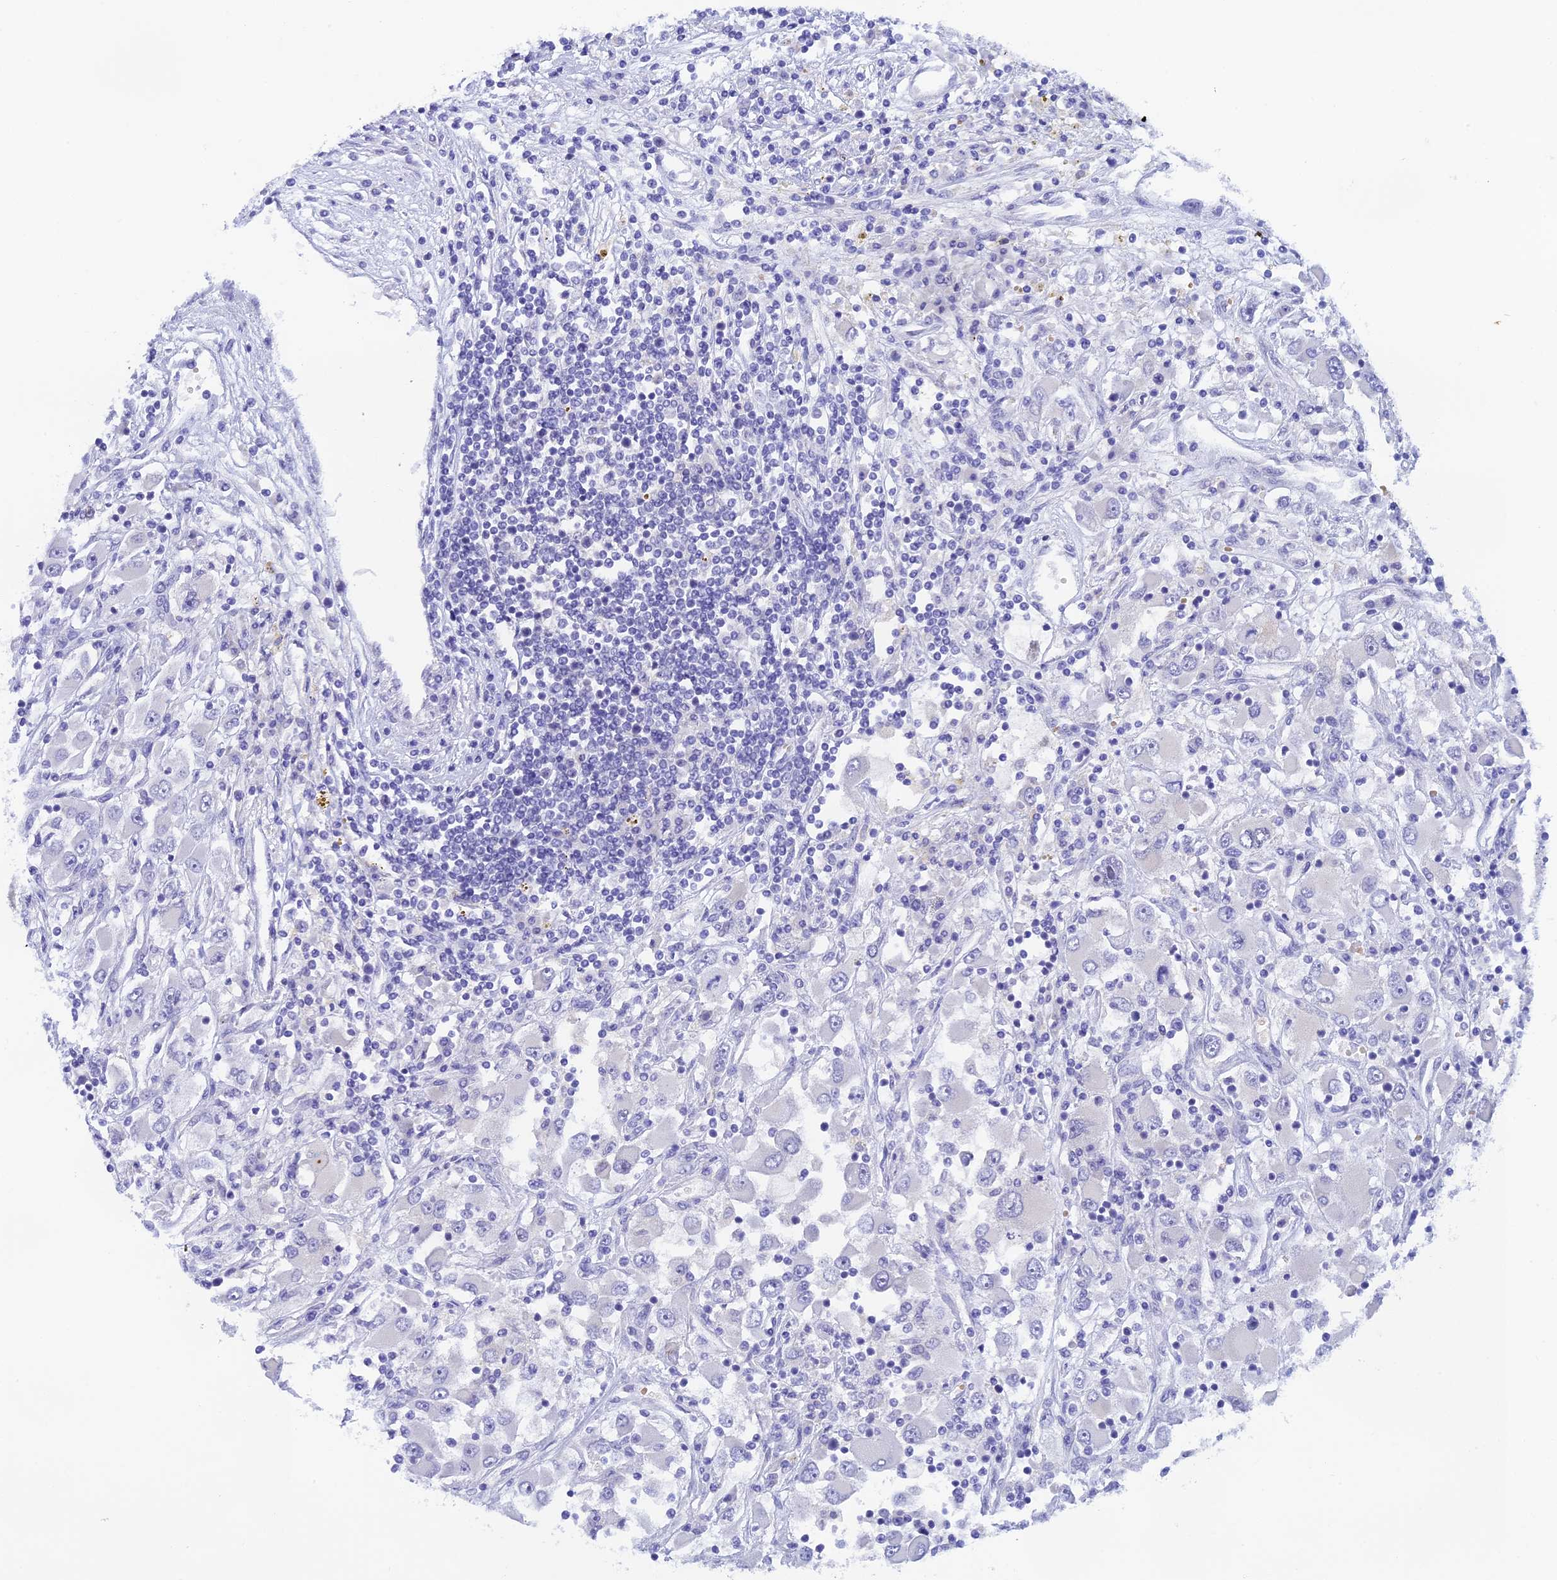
{"staining": {"intensity": "negative", "quantity": "none", "location": "none"}, "tissue": "renal cancer", "cell_type": "Tumor cells", "image_type": "cancer", "snomed": [{"axis": "morphology", "description": "Adenocarcinoma, NOS"}, {"axis": "topography", "description": "Kidney"}], "caption": "This is an immunohistochemistry photomicrograph of adenocarcinoma (renal). There is no expression in tumor cells.", "gene": "RASGEF1B", "patient": {"sex": "female", "age": 52}}